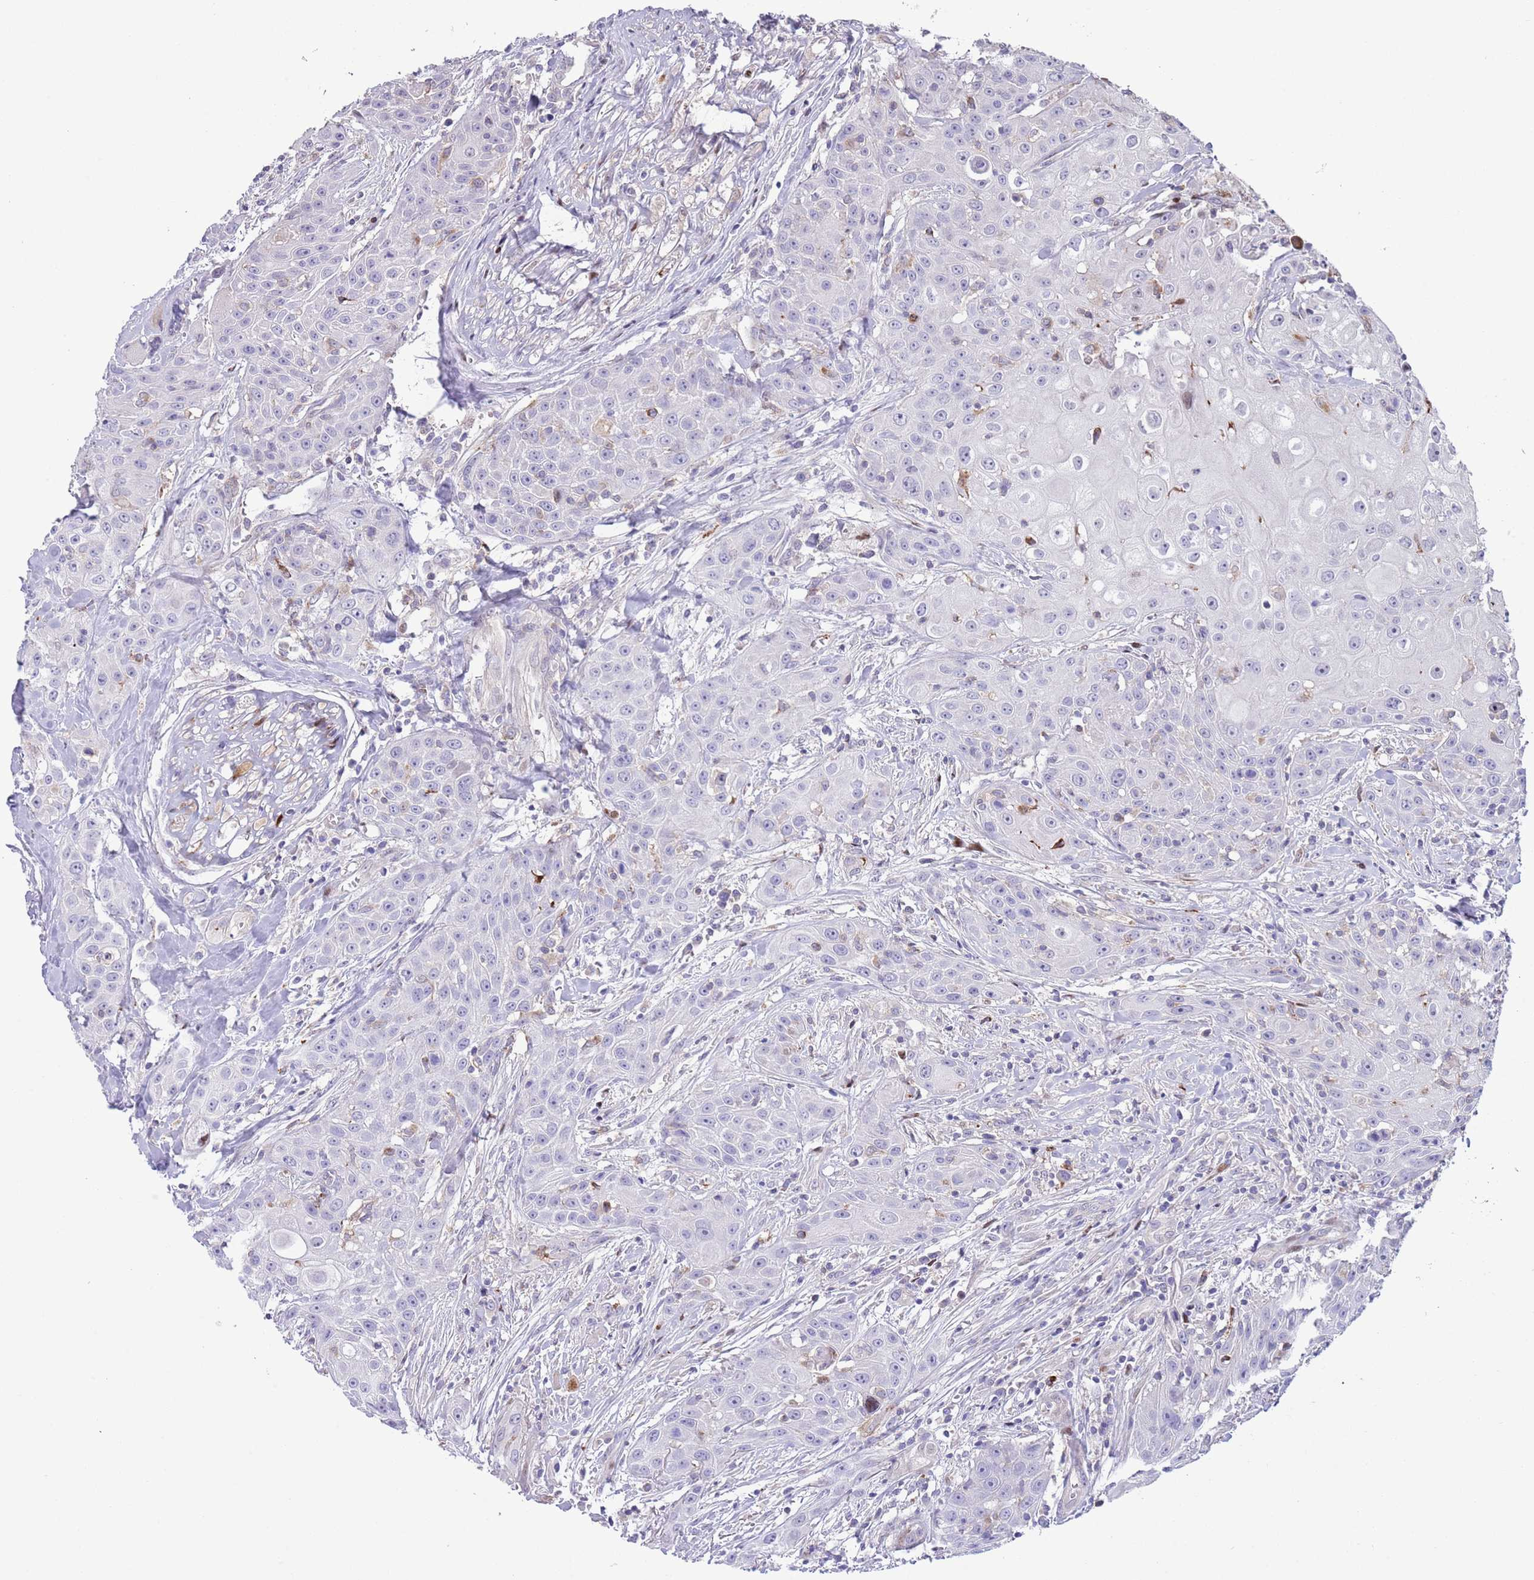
{"staining": {"intensity": "negative", "quantity": "none", "location": "none"}, "tissue": "head and neck cancer", "cell_type": "Tumor cells", "image_type": "cancer", "snomed": [{"axis": "morphology", "description": "Squamous cell carcinoma, NOS"}, {"axis": "topography", "description": "Oral tissue"}, {"axis": "topography", "description": "Head-Neck"}], "caption": "This is an immunohistochemistry micrograph of squamous cell carcinoma (head and neck). There is no staining in tumor cells.", "gene": "ANO8", "patient": {"sex": "female", "age": 82}}